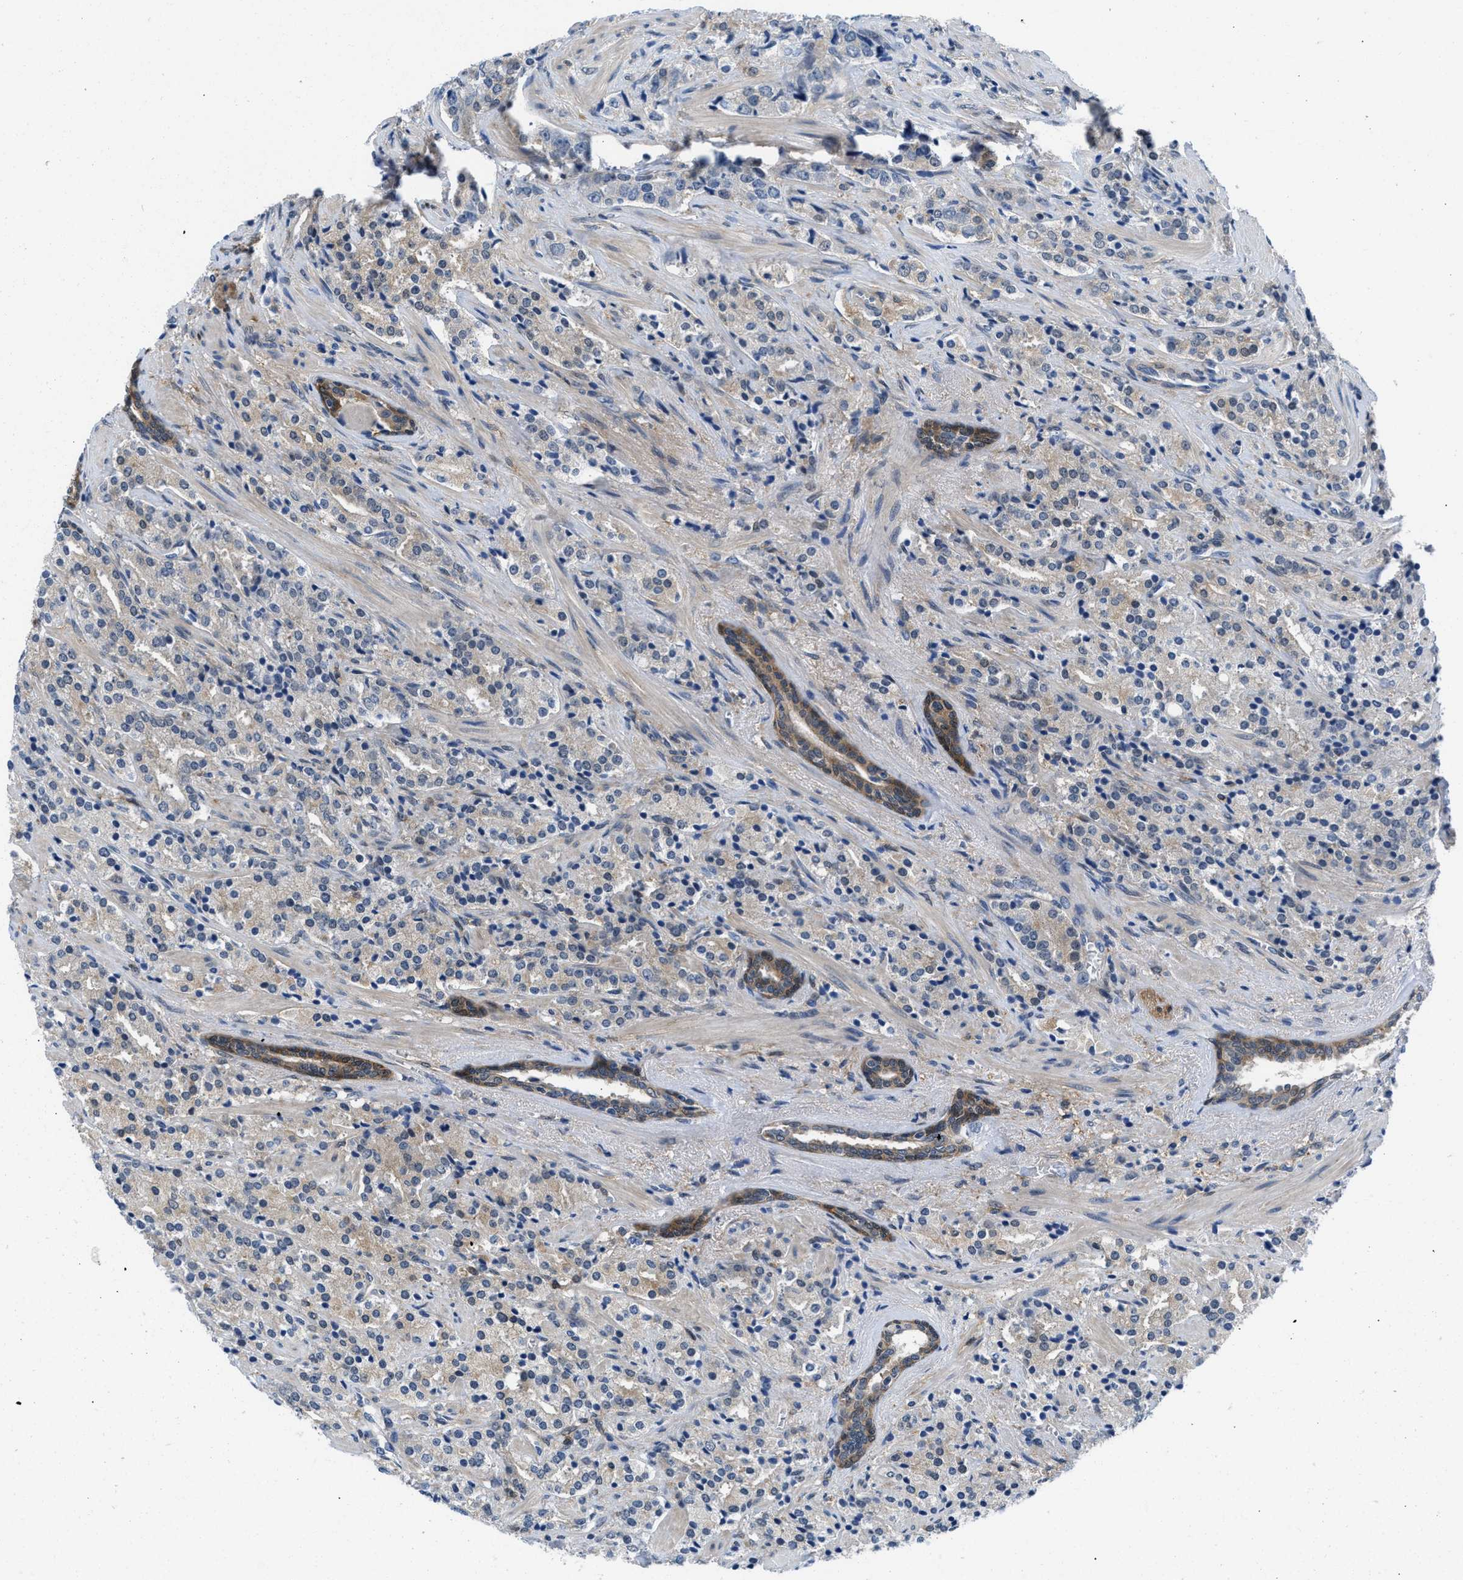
{"staining": {"intensity": "weak", "quantity": "25%-75%", "location": "cytoplasmic/membranous"}, "tissue": "prostate cancer", "cell_type": "Tumor cells", "image_type": "cancer", "snomed": [{"axis": "morphology", "description": "Adenocarcinoma, High grade"}, {"axis": "topography", "description": "Prostate"}], "caption": "Prostate cancer (adenocarcinoma (high-grade)) was stained to show a protein in brown. There is low levels of weak cytoplasmic/membranous expression in about 25%-75% of tumor cells. (DAB (3,3'-diaminobenzidine) IHC with brightfield microscopy, high magnification).", "gene": "CBR1", "patient": {"sex": "male", "age": 71}}